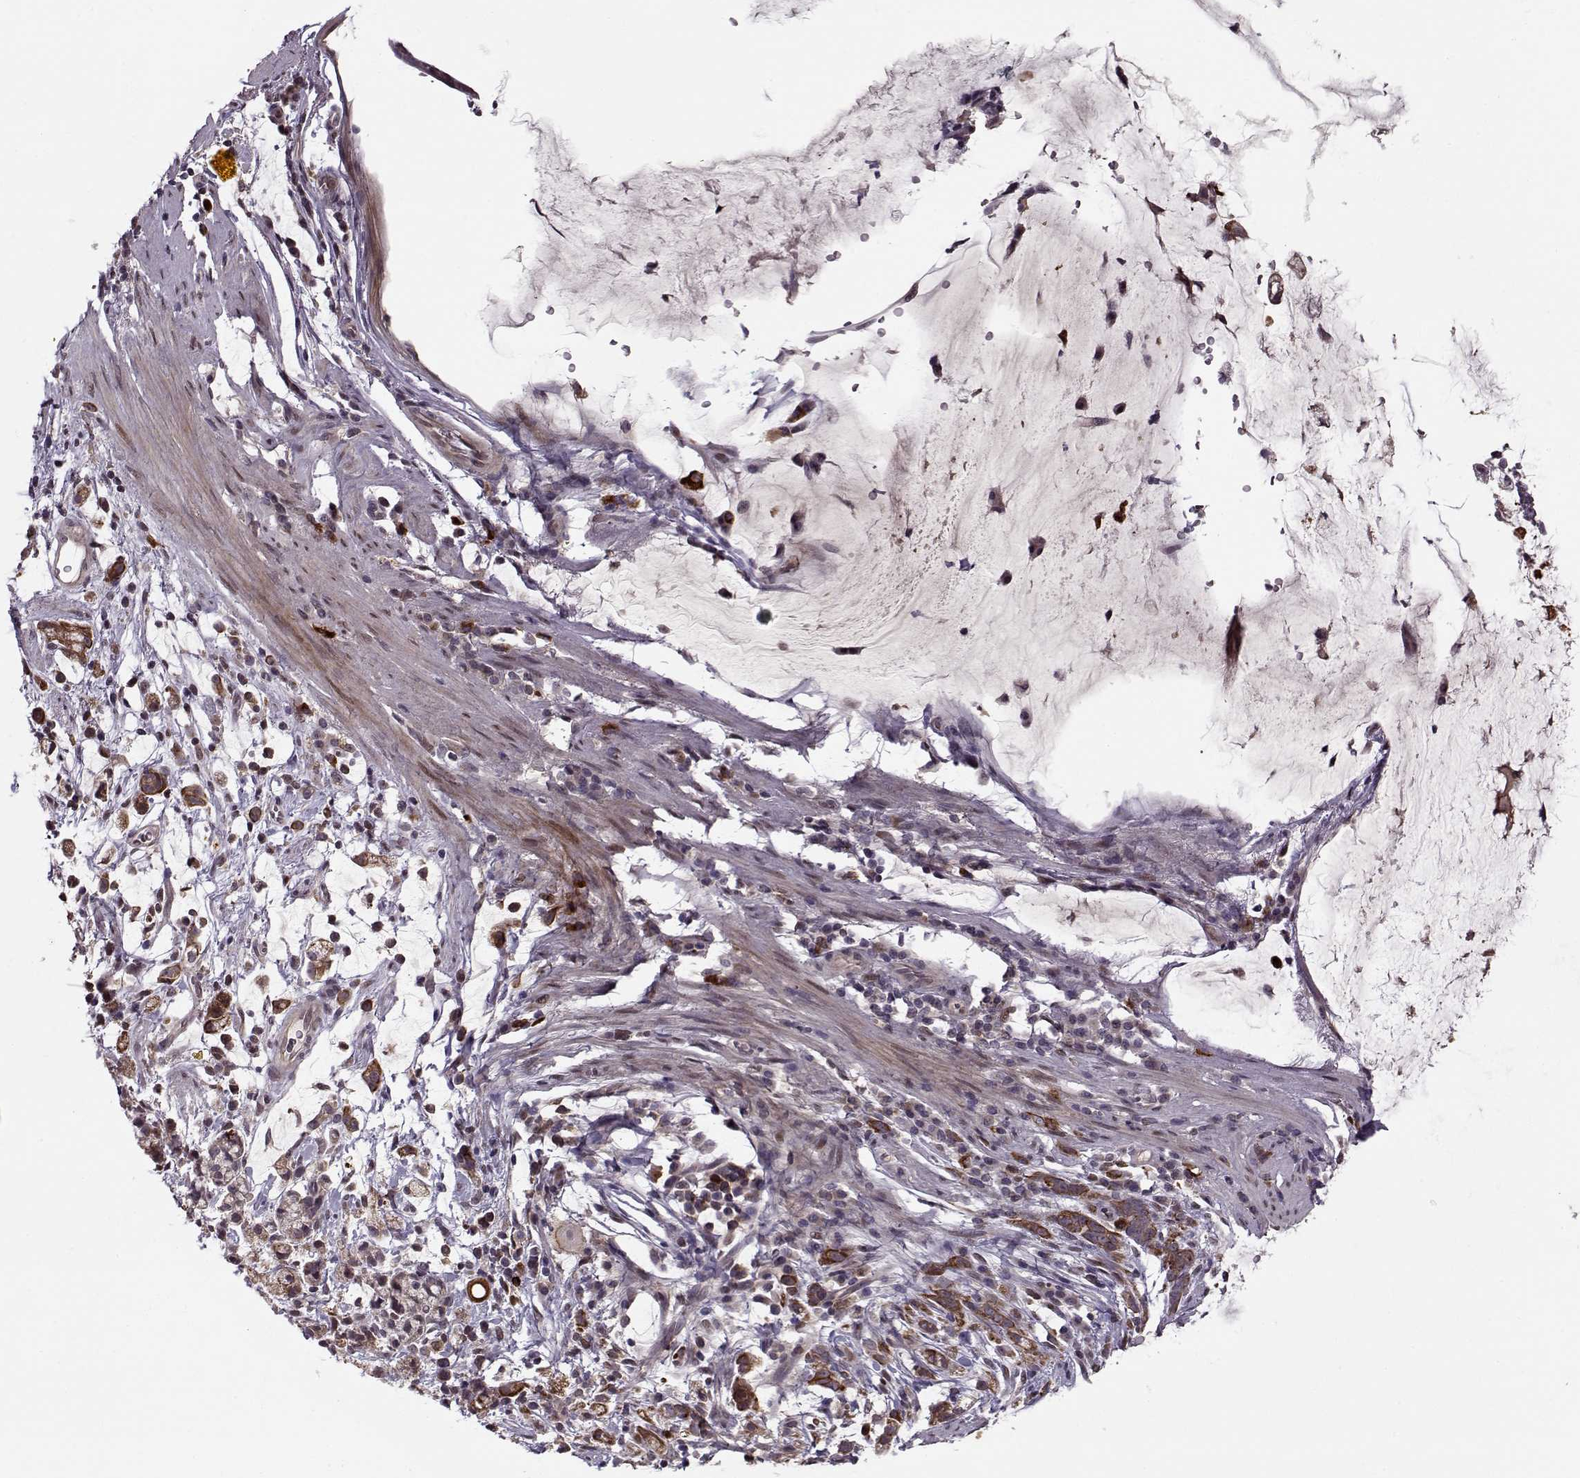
{"staining": {"intensity": "strong", "quantity": "25%-75%", "location": "cytoplasmic/membranous"}, "tissue": "stomach cancer", "cell_type": "Tumor cells", "image_type": "cancer", "snomed": [{"axis": "morphology", "description": "Adenocarcinoma, NOS"}, {"axis": "topography", "description": "Stomach"}], "caption": "IHC image of human adenocarcinoma (stomach) stained for a protein (brown), which displays high levels of strong cytoplasmic/membranous staining in approximately 25%-75% of tumor cells.", "gene": "DENND4B", "patient": {"sex": "female", "age": 60}}